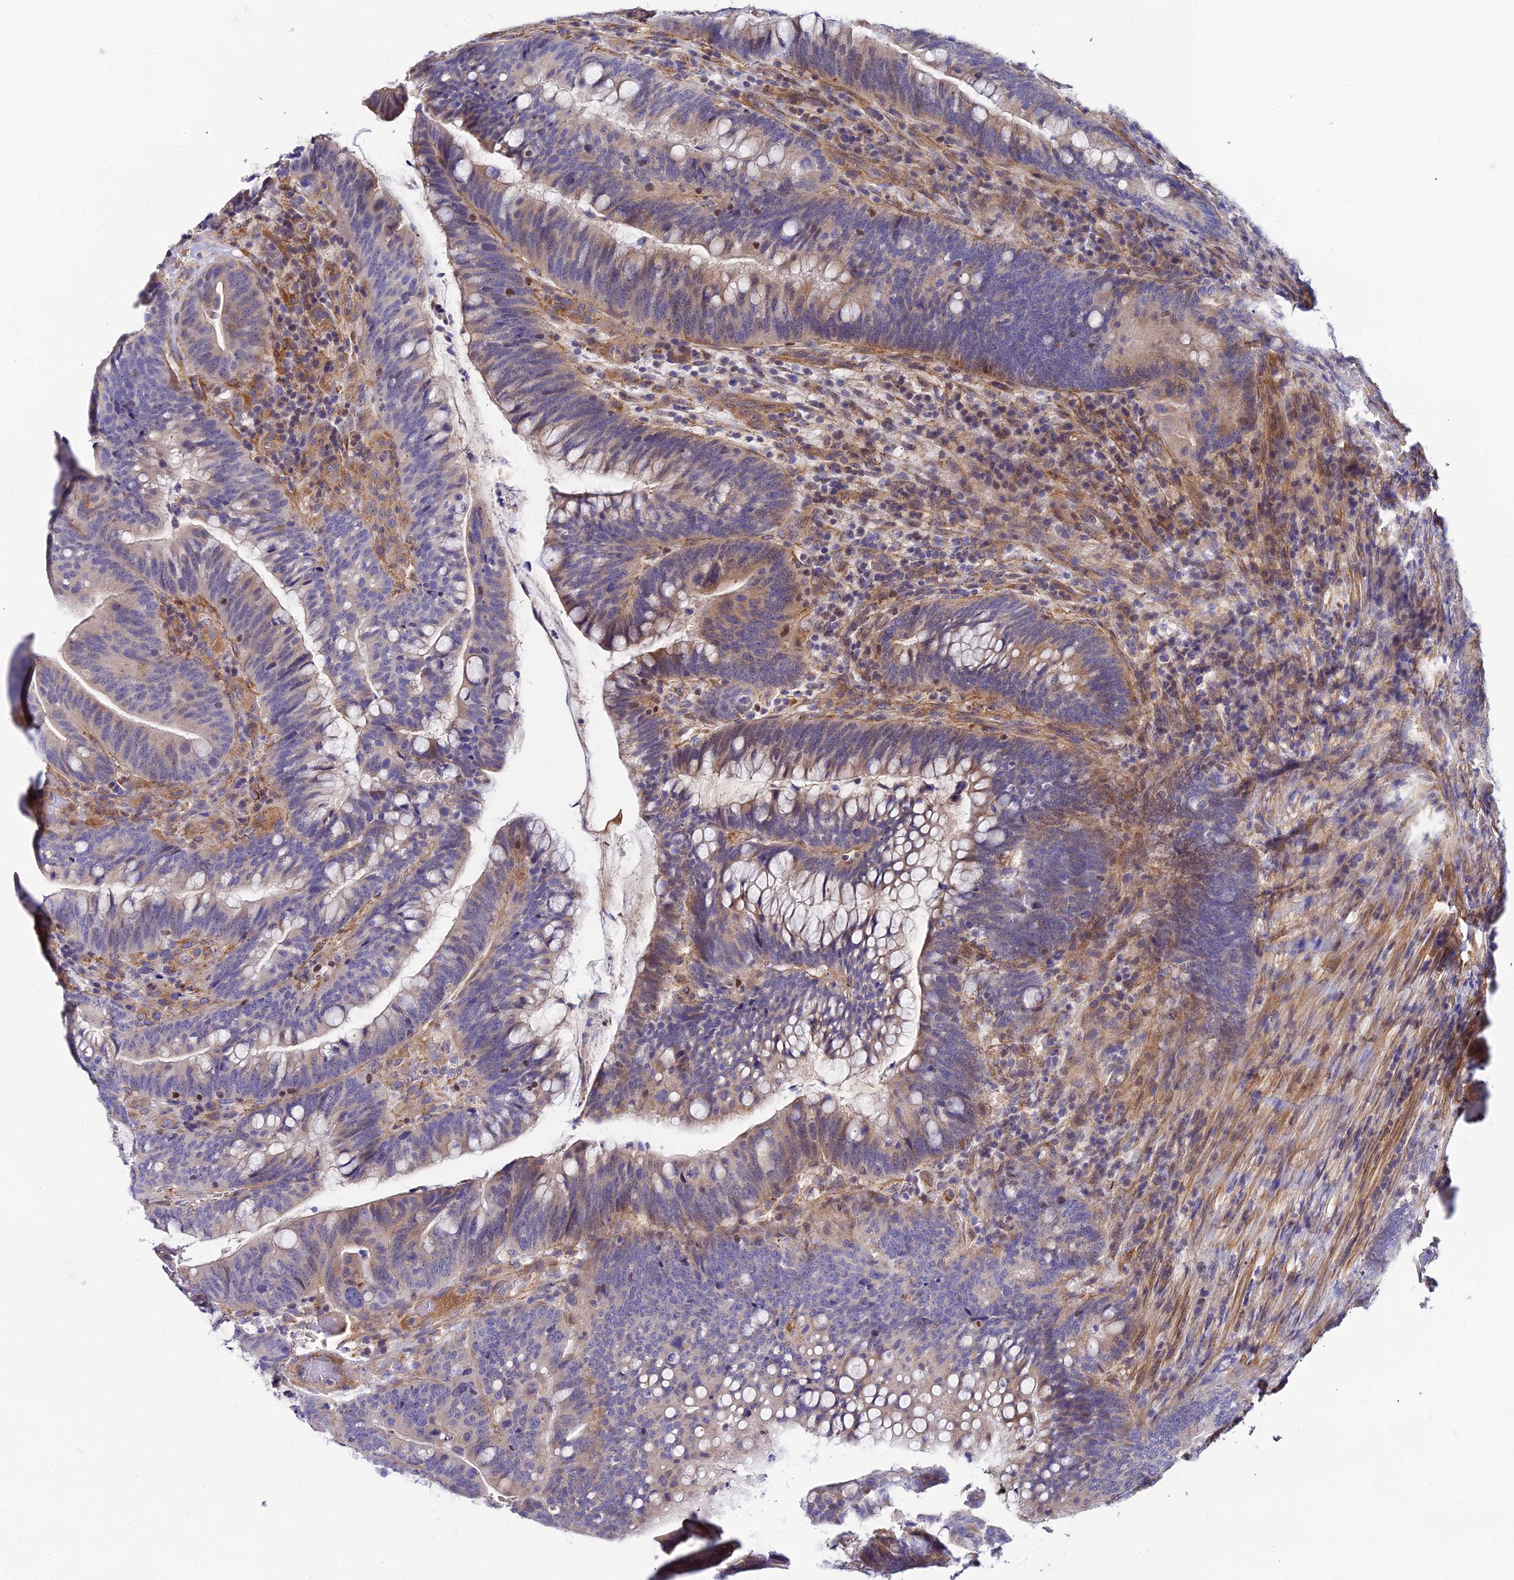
{"staining": {"intensity": "weak", "quantity": "25%-75%", "location": "cytoplasmic/membranous"}, "tissue": "colorectal cancer", "cell_type": "Tumor cells", "image_type": "cancer", "snomed": [{"axis": "morphology", "description": "Adenocarcinoma, NOS"}, {"axis": "topography", "description": "Colon"}], "caption": "Colorectal cancer (adenocarcinoma) tissue reveals weak cytoplasmic/membranous positivity in about 25%-75% of tumor cells, visualized by immunohistochemistry.", "gene": "ACOT2", "patient": {"sex": "female", "age": 66}}